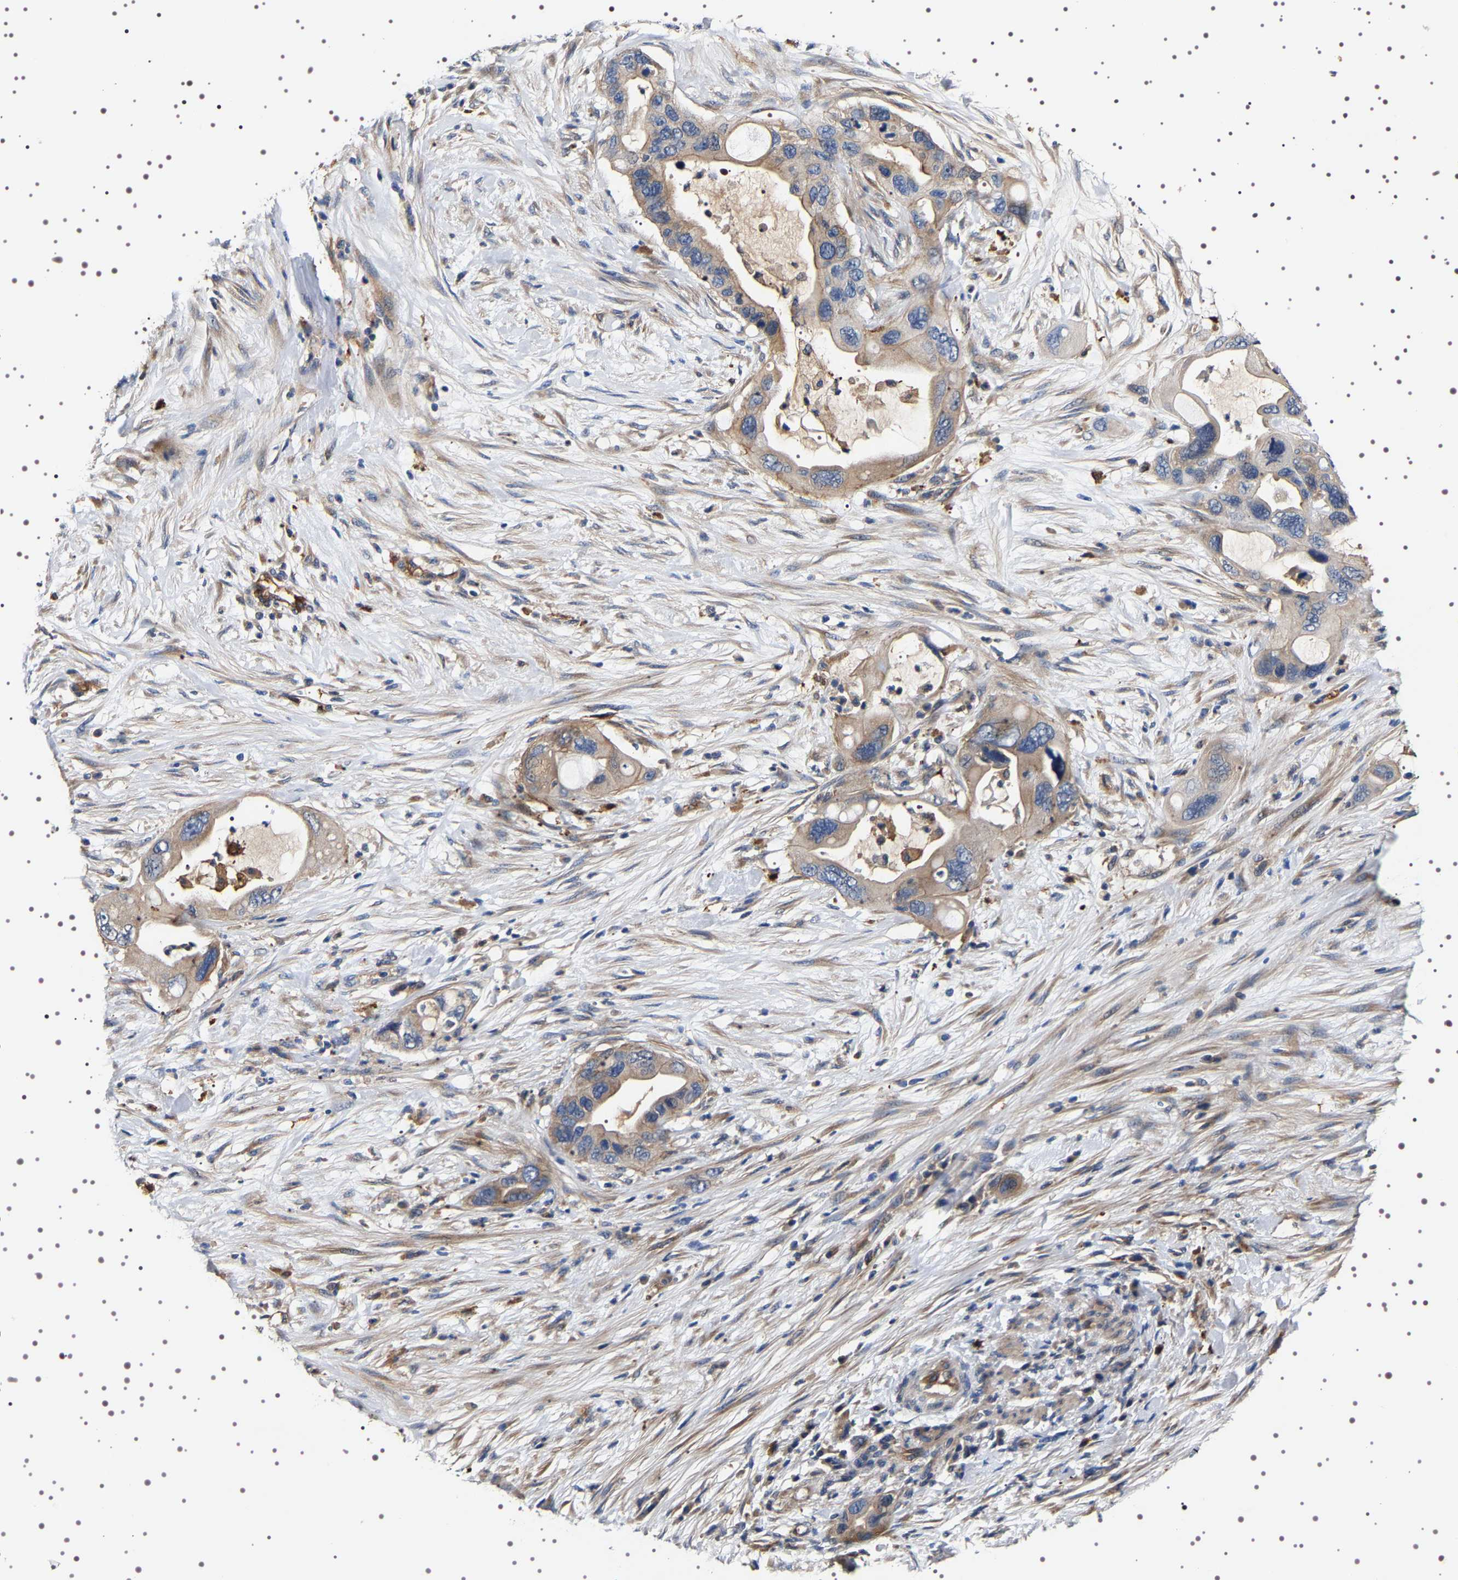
{"staining": {"intensity": "weak", "quantity": ">75%", "location": "cytoplasmic/membranous"}, "tissue": "pancreatic cancer", "cell_type": "Tumor cells", "image_type": "cancer", "snomed": [{"axis": "morphology", "description": "Adenocarcinoma, NOS"}, {"axis": "topography", "description": "Pancreas"}], "caption": "Adenocarcinoma (pancreatic) stained with a brown dye shows weak cytoplasmic/membranous positive positivity in approximately >75% of tumor cells.", "gene": "ALPL", "patient": {"sex": "female", "age": 71}}